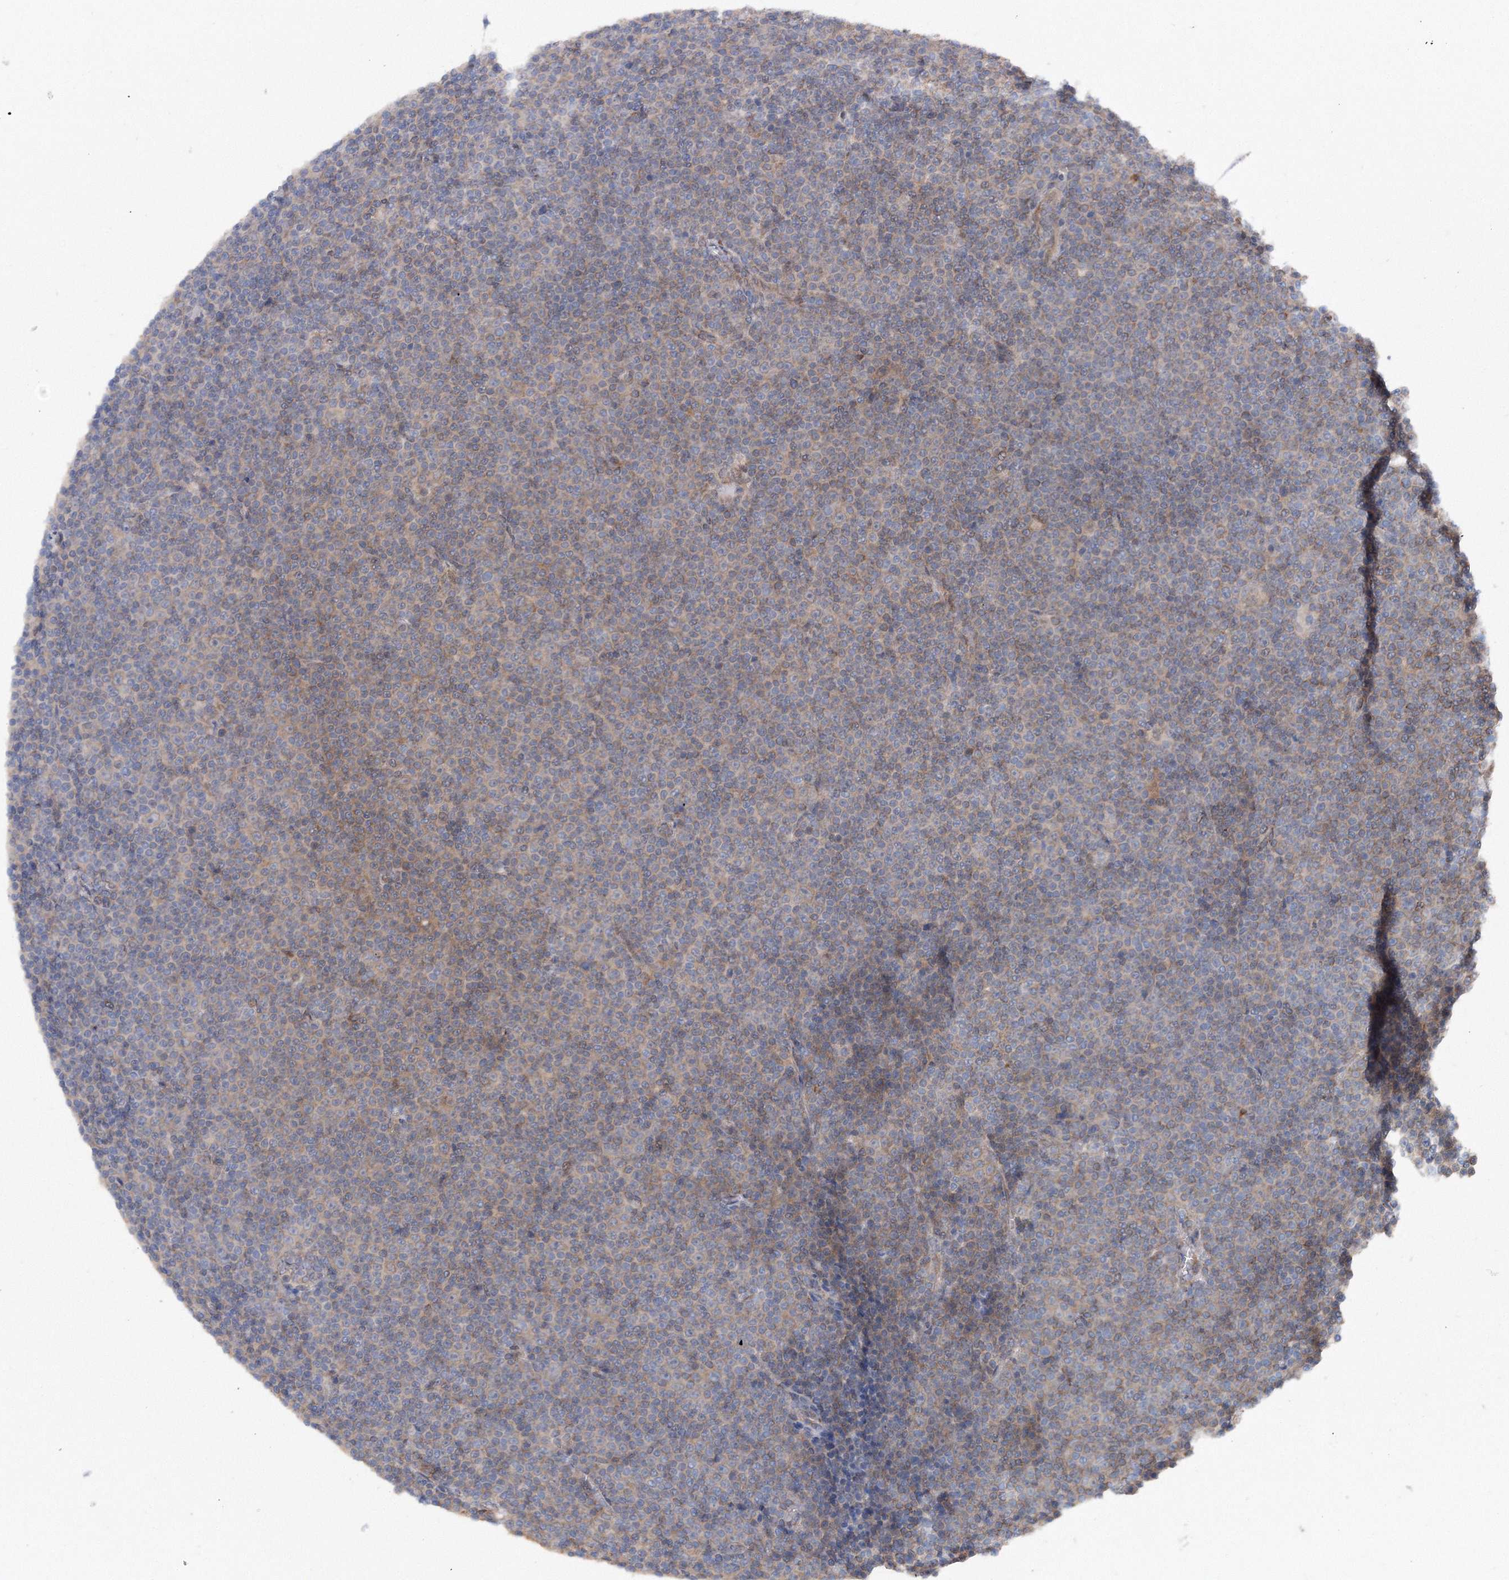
{"staining": {"intensity": "moderate", "quantity": "<25%", "location": "cytoplasmic/membranous"}, "tissue": "lymphoma", "cell_type": "Tumor cells", "image_type": "cancer", "snomed": [{"axis": "morphology", "description": "Malignant lymphoma, non-Hodgkin's type, Low grade"}, {"axis": "topography", "description": "Lymph node"}], "caption": "This is a histology image of immunohistochemistry staining of lymphoma, which shows moderate expression in the cytoplasmic/membranous of tumor cells.", "gene": "DIS3L2", "patient": {"sex": "female", "age": 67}}